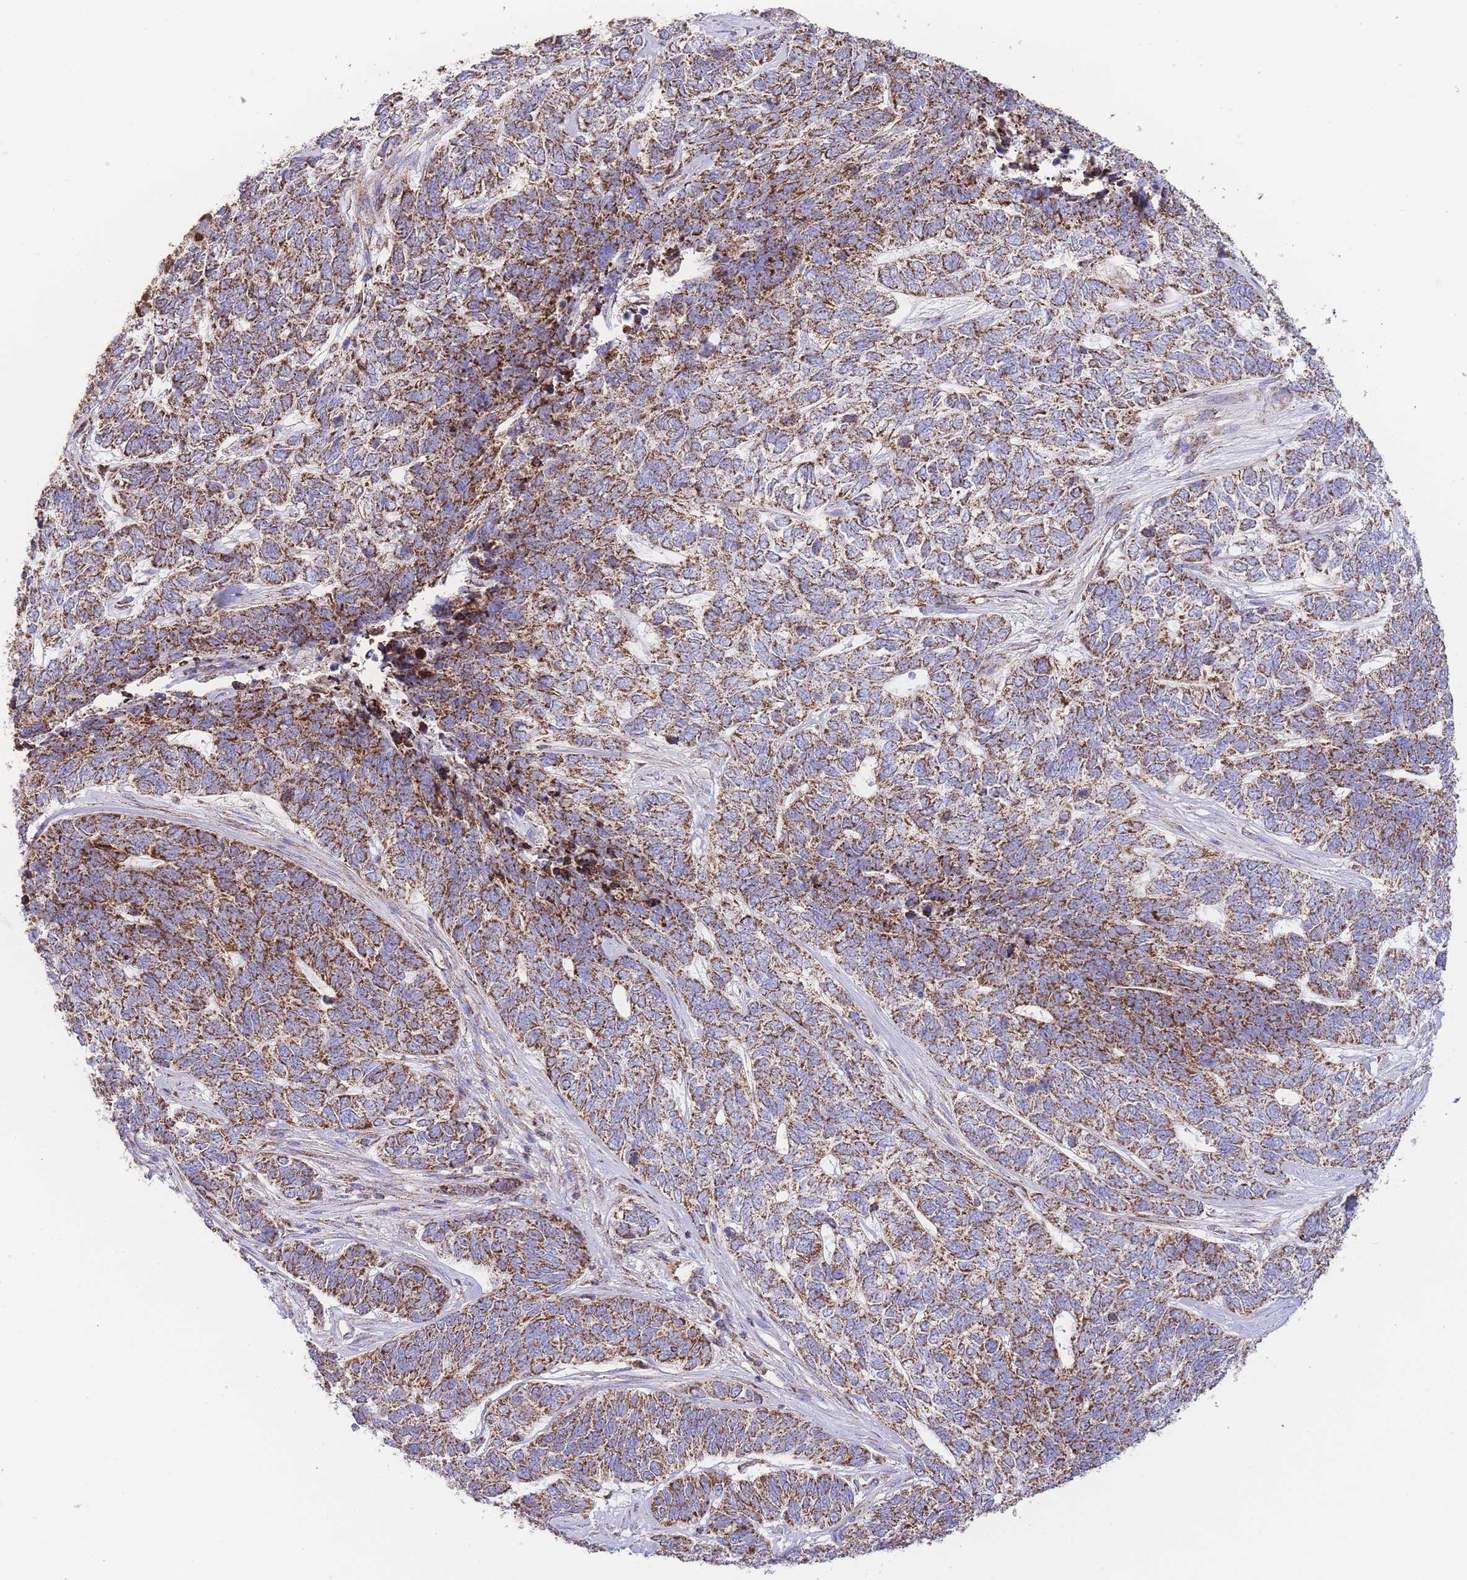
{"staining": {"intensity": "strong", "quantity": ">75%", "location": "cytoplasmic/membranous"}, "tissue": "skin cancer", "cell_type": "Tumor cells", "image_type": "cancer", "snomed": [{"axis": "morphology", "description": "Basal cell carcinoma"}, {"axis": "topography", "description": "Skin"}], "caption": "Strong cytoplasmic/membranous expression is appreciated in approximately >75% of tumor cells in basal cell carcinoma (skin).", "gene": "GSTM1", "patient": {"sex": "female", "age": 65}}